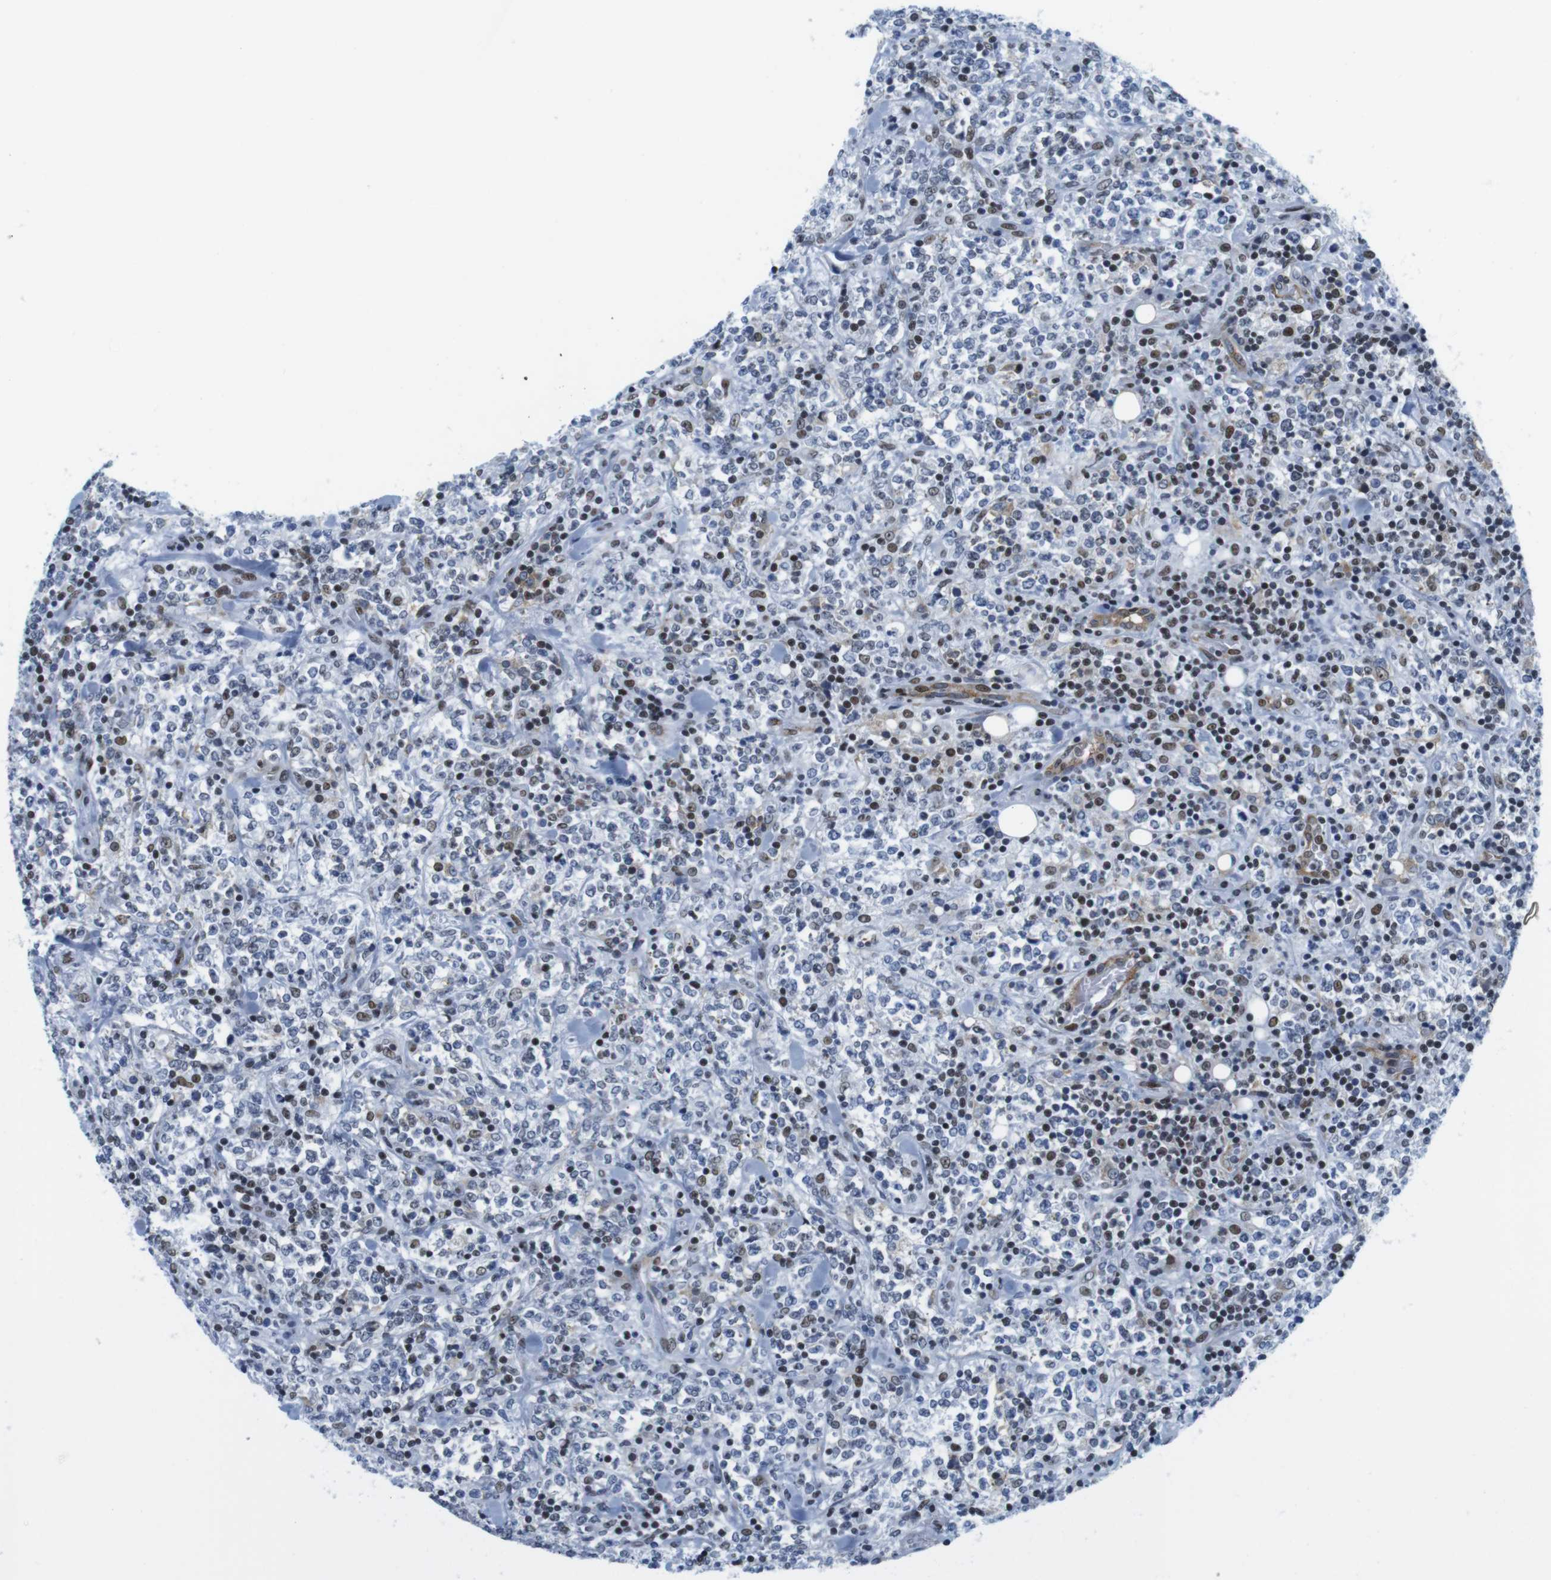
{"staining": {"intensity": "moderate", "quantity": "<25%", "location": "nuclear"}, "tissue": "lymphoma", "cell_type": "Tumor cells", "image_type": "cancer", "snomed": [{"axis": "morphology", "description": "Malignant lymphoma, non-Hodgkin's type, High grade"}, {"axis": "topography", "description": "Soft tissue"}], "caption": "IHC micrograph of lymphoma stained for a protein (brown), which exhibits low levels of moderate nuclear staining in about <25% of tumor cells.", "gene": "IFI16", "patient": {"sex": "male", "age": 18}}